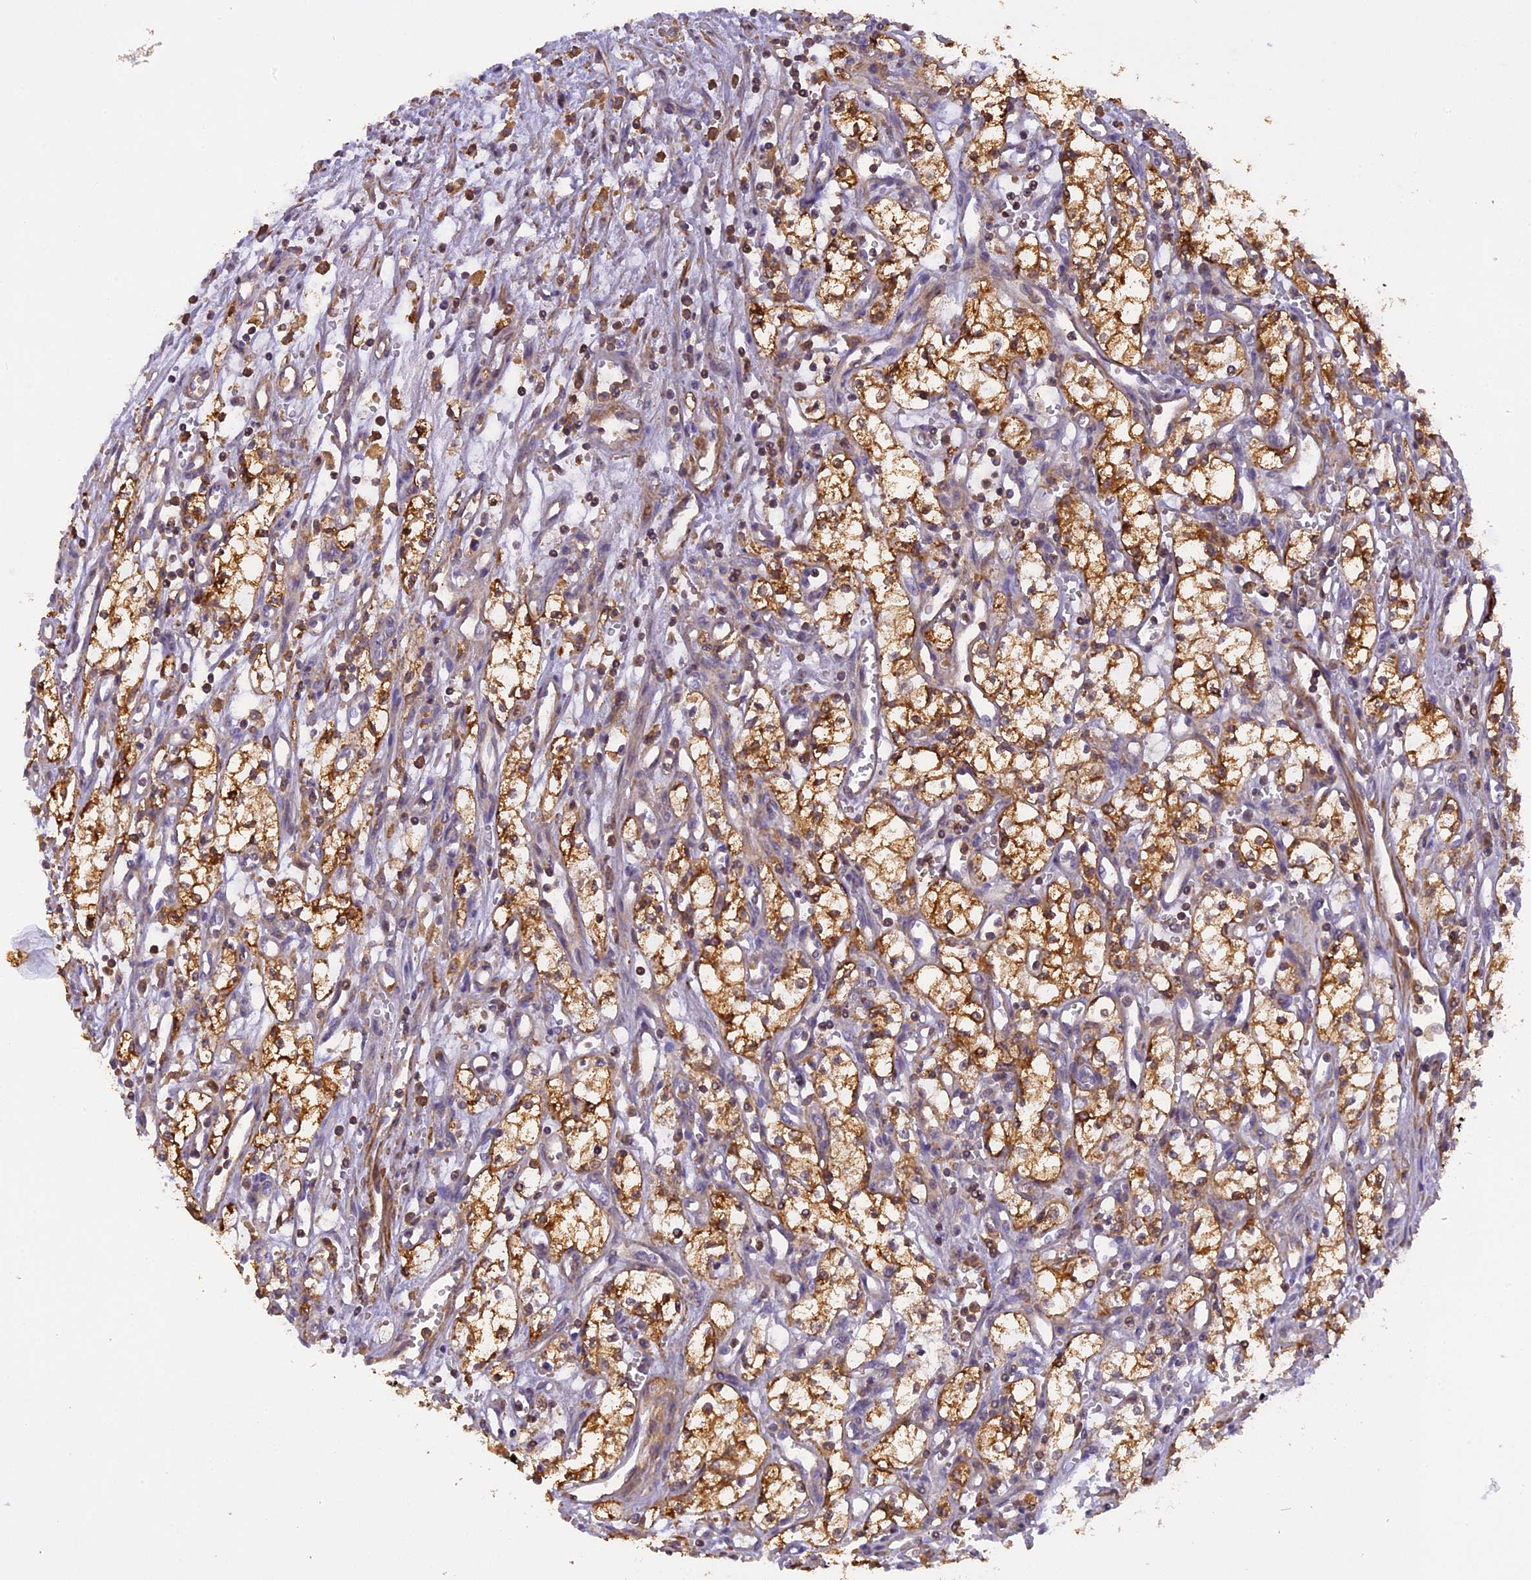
{"staining": {"intensity": "moderate", "quantity": ">75%", "location": "cytoplasmic/membranous"}, "tissue": "renal cancer", "cell_type": "Tumor cells", "image_type": "cancer", "snomed": [{"axis": "morphology", "description": "Adenocarcinoma, NOS"}, {"axis": "topography", "description": "Kidney"}], "caption": "Renal adenocarcinoma was stained to show a protein in brown. There is medium levels of moderate cytoplasmic/membranous staining in approximately >75% of tumor cells.", "gene": "STOML1", "patient": {"sex": "male", "age": 59}}